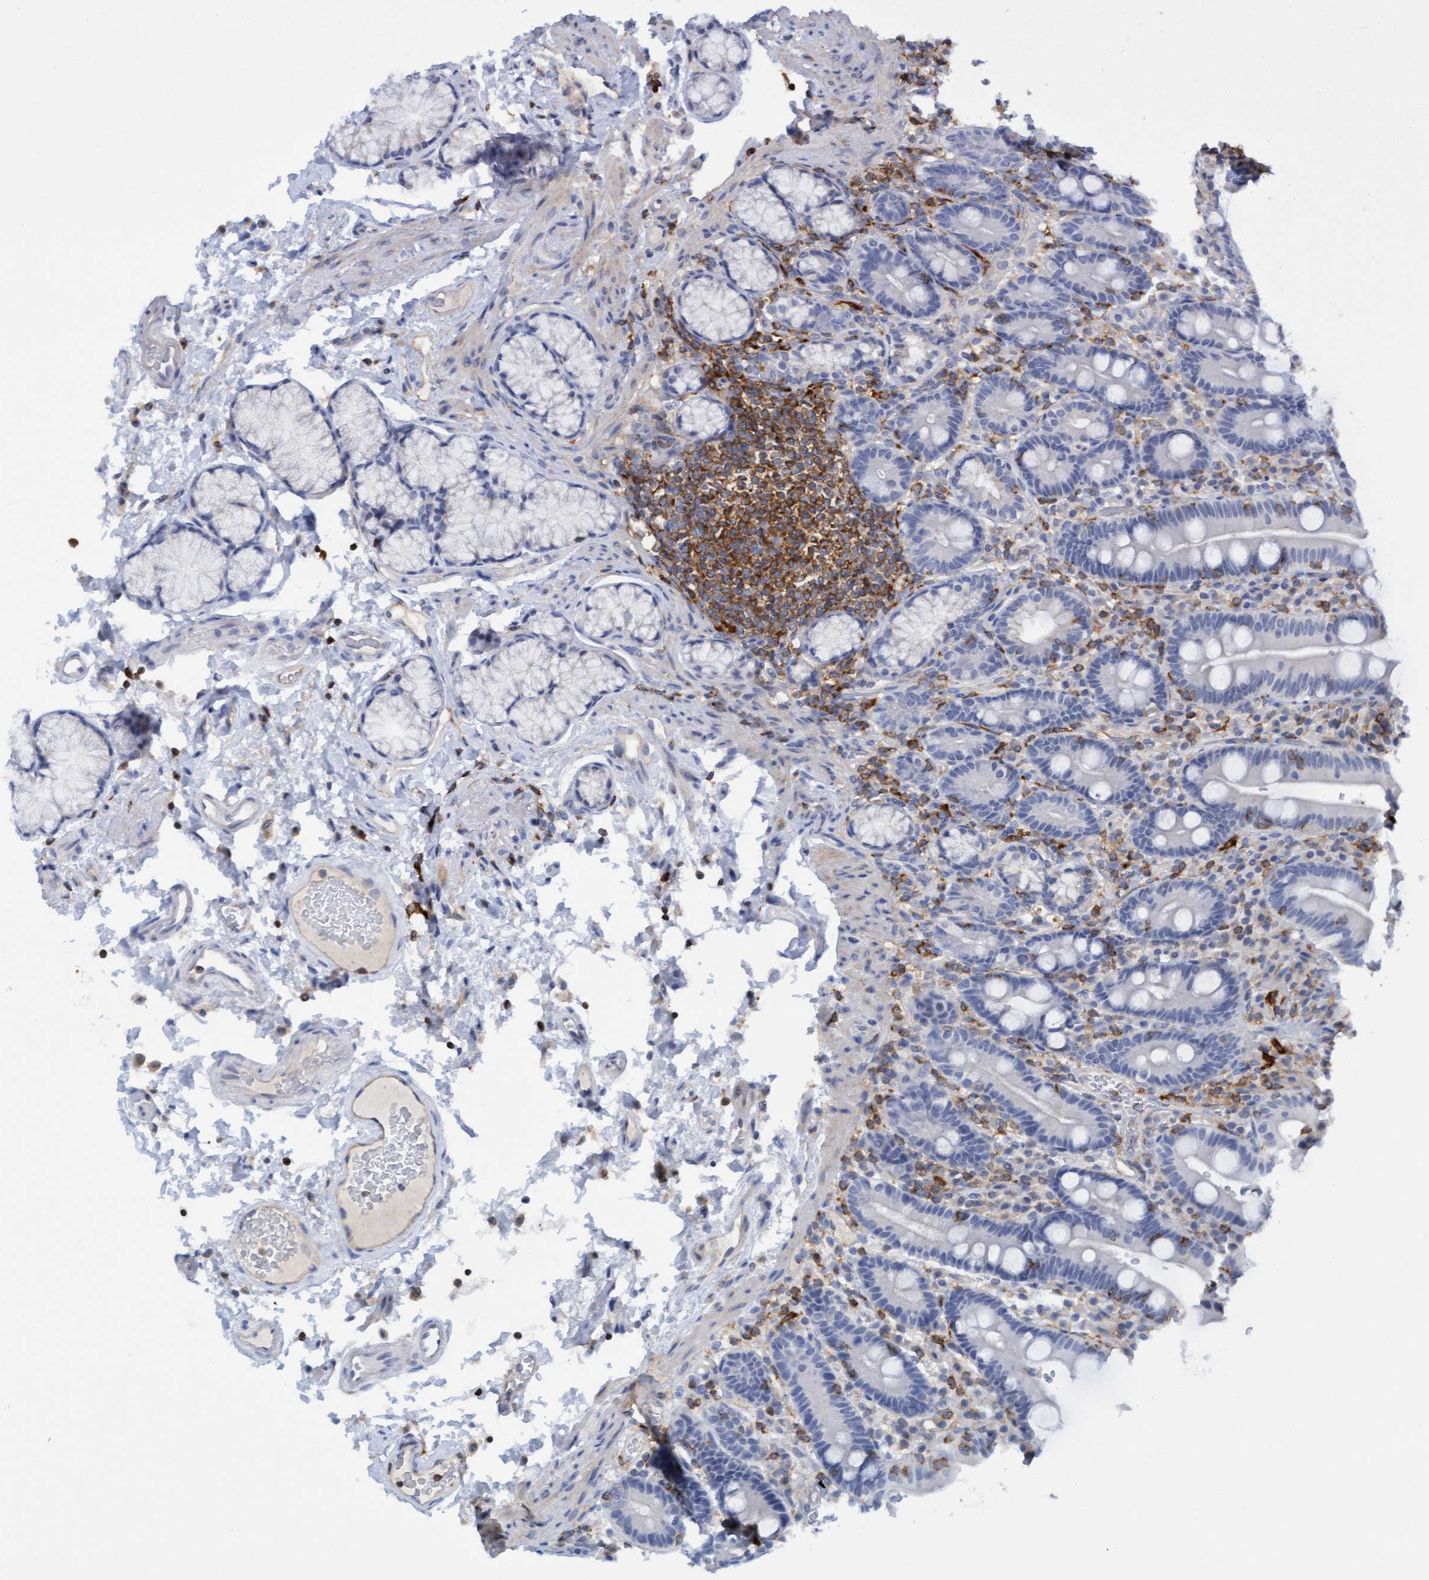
{"staining": {"intensity": "negative", "quantity": "none", "location": "none"}, "tissue": "duodenum", "cell_type": "Glandular cells", "image_type": "normal", "snomed": [{"axis": "morphology", "description": "Normal tissue, NOS"}, {"axis": "topography", "description": "Small intestine, NOS"}], "caption": "This image is of benign duodenum stained with immunohistochemistry to label a protein in brown with the nuclei are counter-stained blue. There is no expression in glandular cells.", "gene": "FNBP1", "patient": {"sex": "female", "age": 71}}